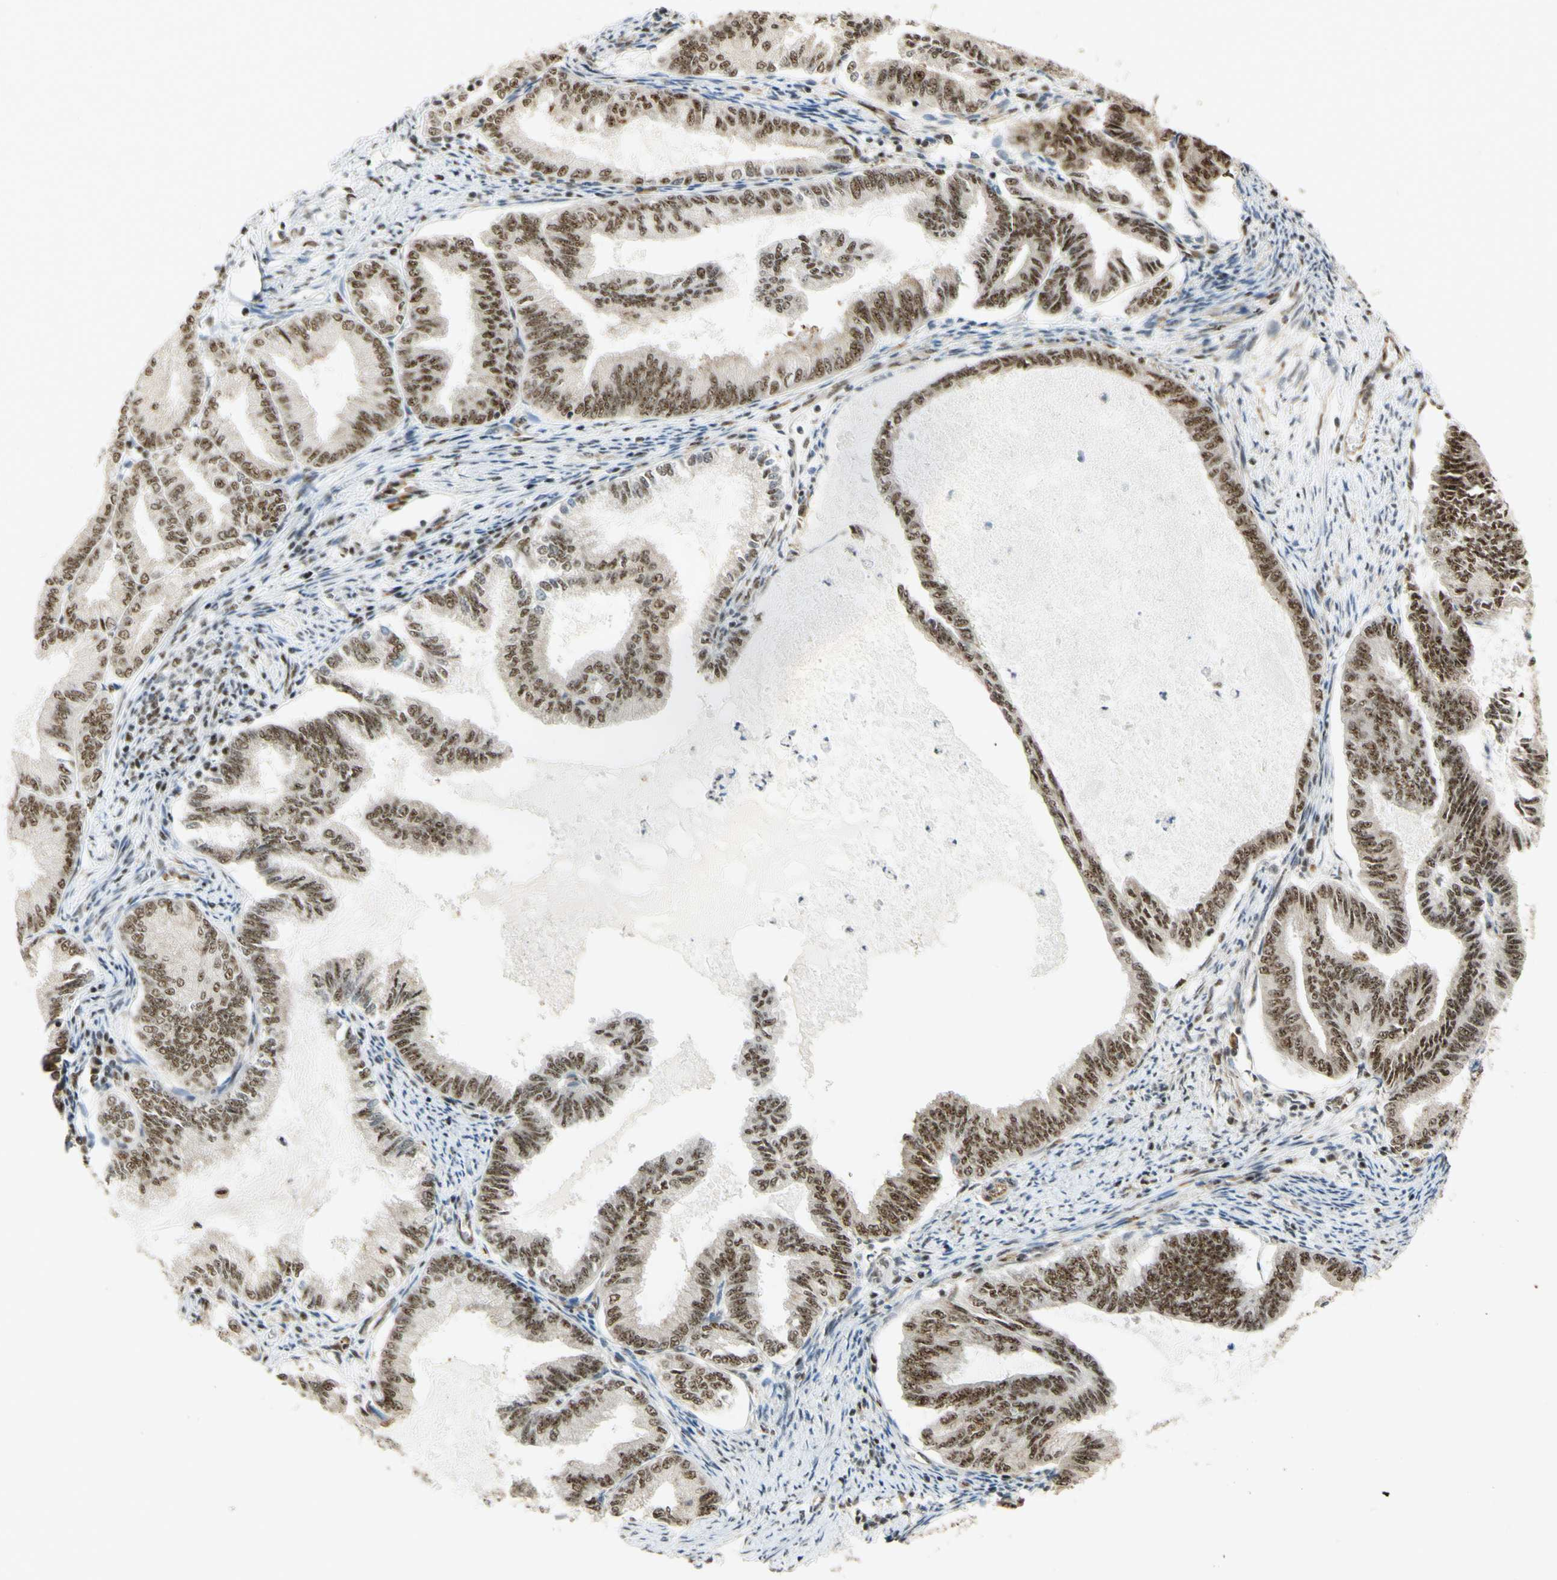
{"staining": {"intensity": "moderate", "quantity": ">75%", "location": "nuclear"}, "tissue": "endometrial cancer", "cell_type": "Tumor cells", "image_type": "cancer", "snomed": [{"axis": "morphology", "description": "Adenocarcinoma, NOS"}, {"axis": "topography", "description": "Endometrium"}], "caption": "Tumor cells display medium levels of moderate nuclear staining in approximately >75% of cells in human endometrial cancer (adenocarcinoma).", "gene": "SAP18", "patient": {"sex": "female", "age": 86}}